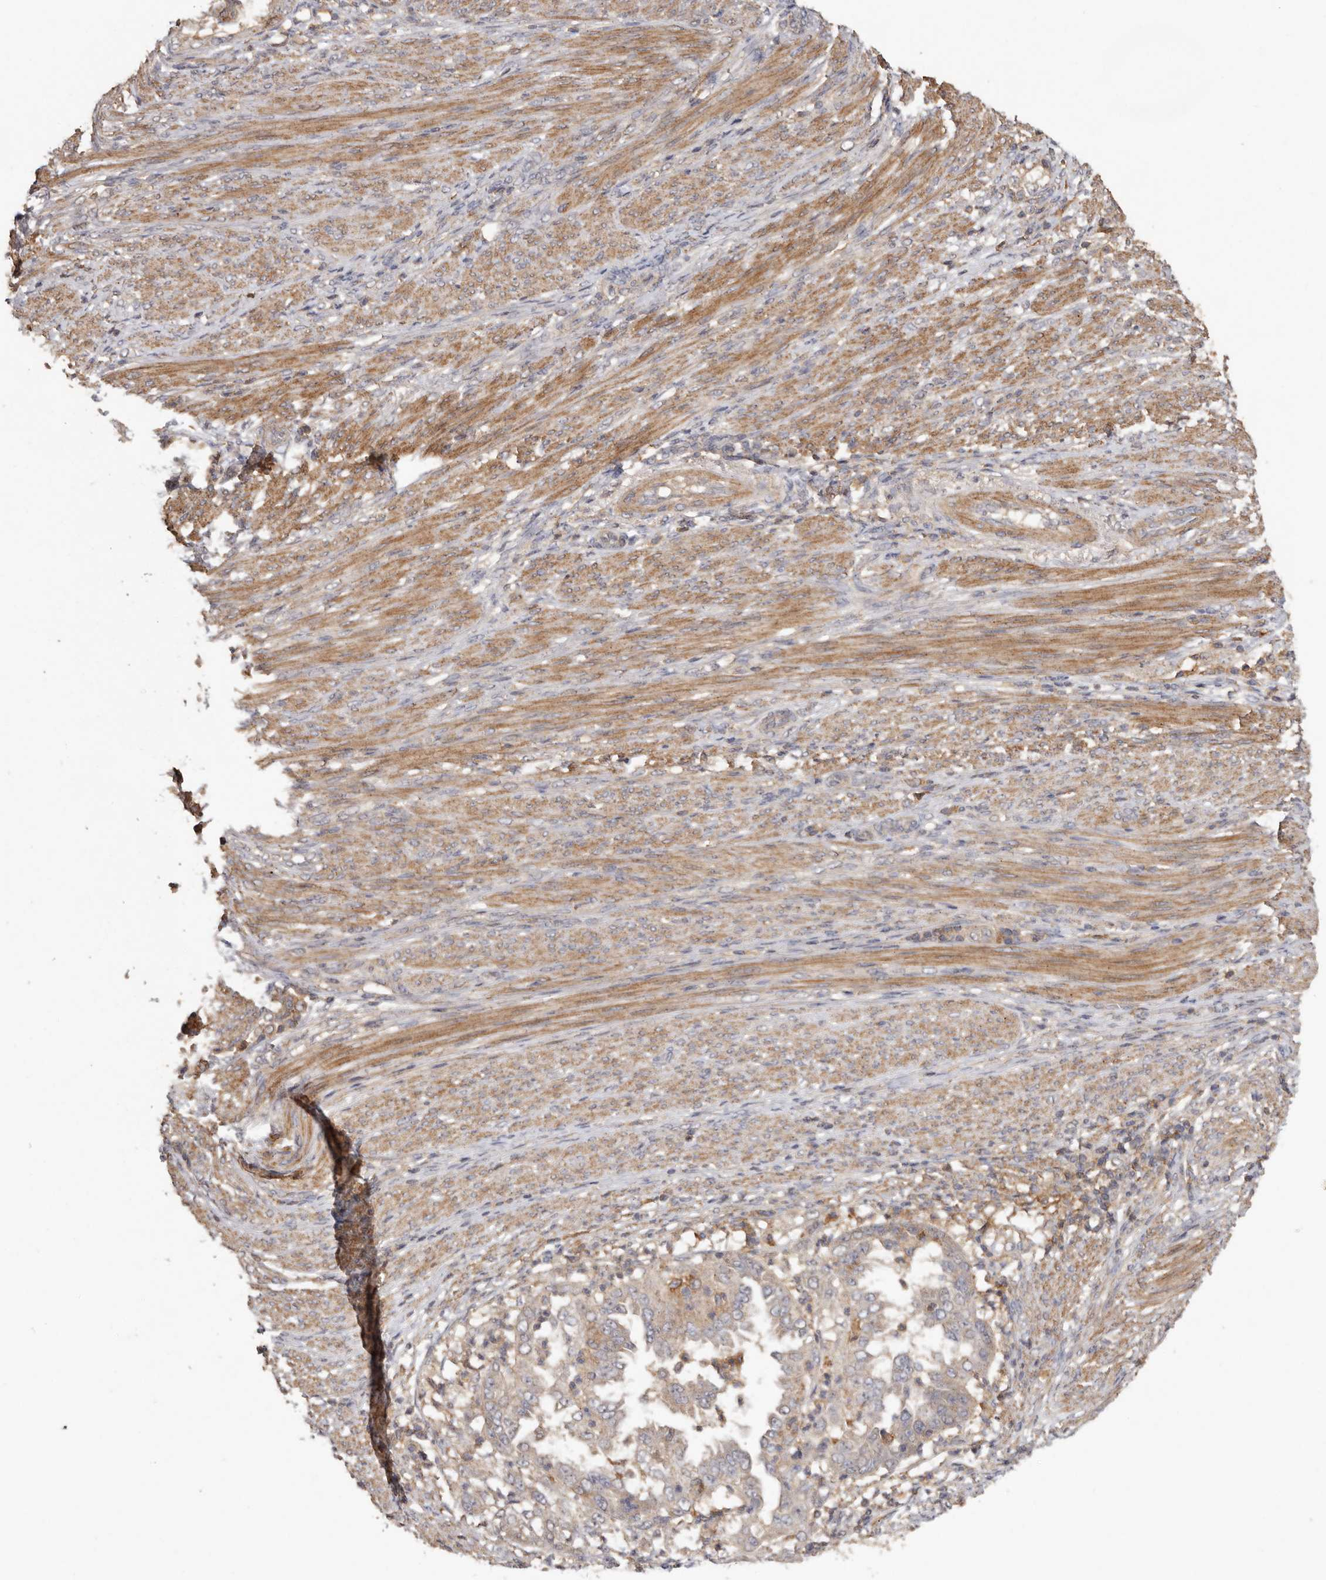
{"staining": {"intensity": "weak", "quantity": ">75%", "location": "cytoplasmic/membranous"}, "tissue": "endometrial cancer", "cell_type": "Tumor cells", "image_type": "cancer", "snomed": [{"axis": "morphology", "description": "Adenocarcinoma, NOS"}, {"axis": "topography", "description": "Endometrium"}], "caption": "Immunohistochemistry staining of endometrial cancer (adenocarcinoma), which shows low levels of weak cytoplasmic/membranous staining in approximately >75% of tumor cells indicating weak cytoplasmic/membranous protein staining. The staining was performed using DAB (3,3'-diaminobenzidine) (brown) for protein detection and nuclei were counterstained in hematoxylin (blue).", "gene": "RWDD1", "patient": {"sex": "female", "age": 85}}